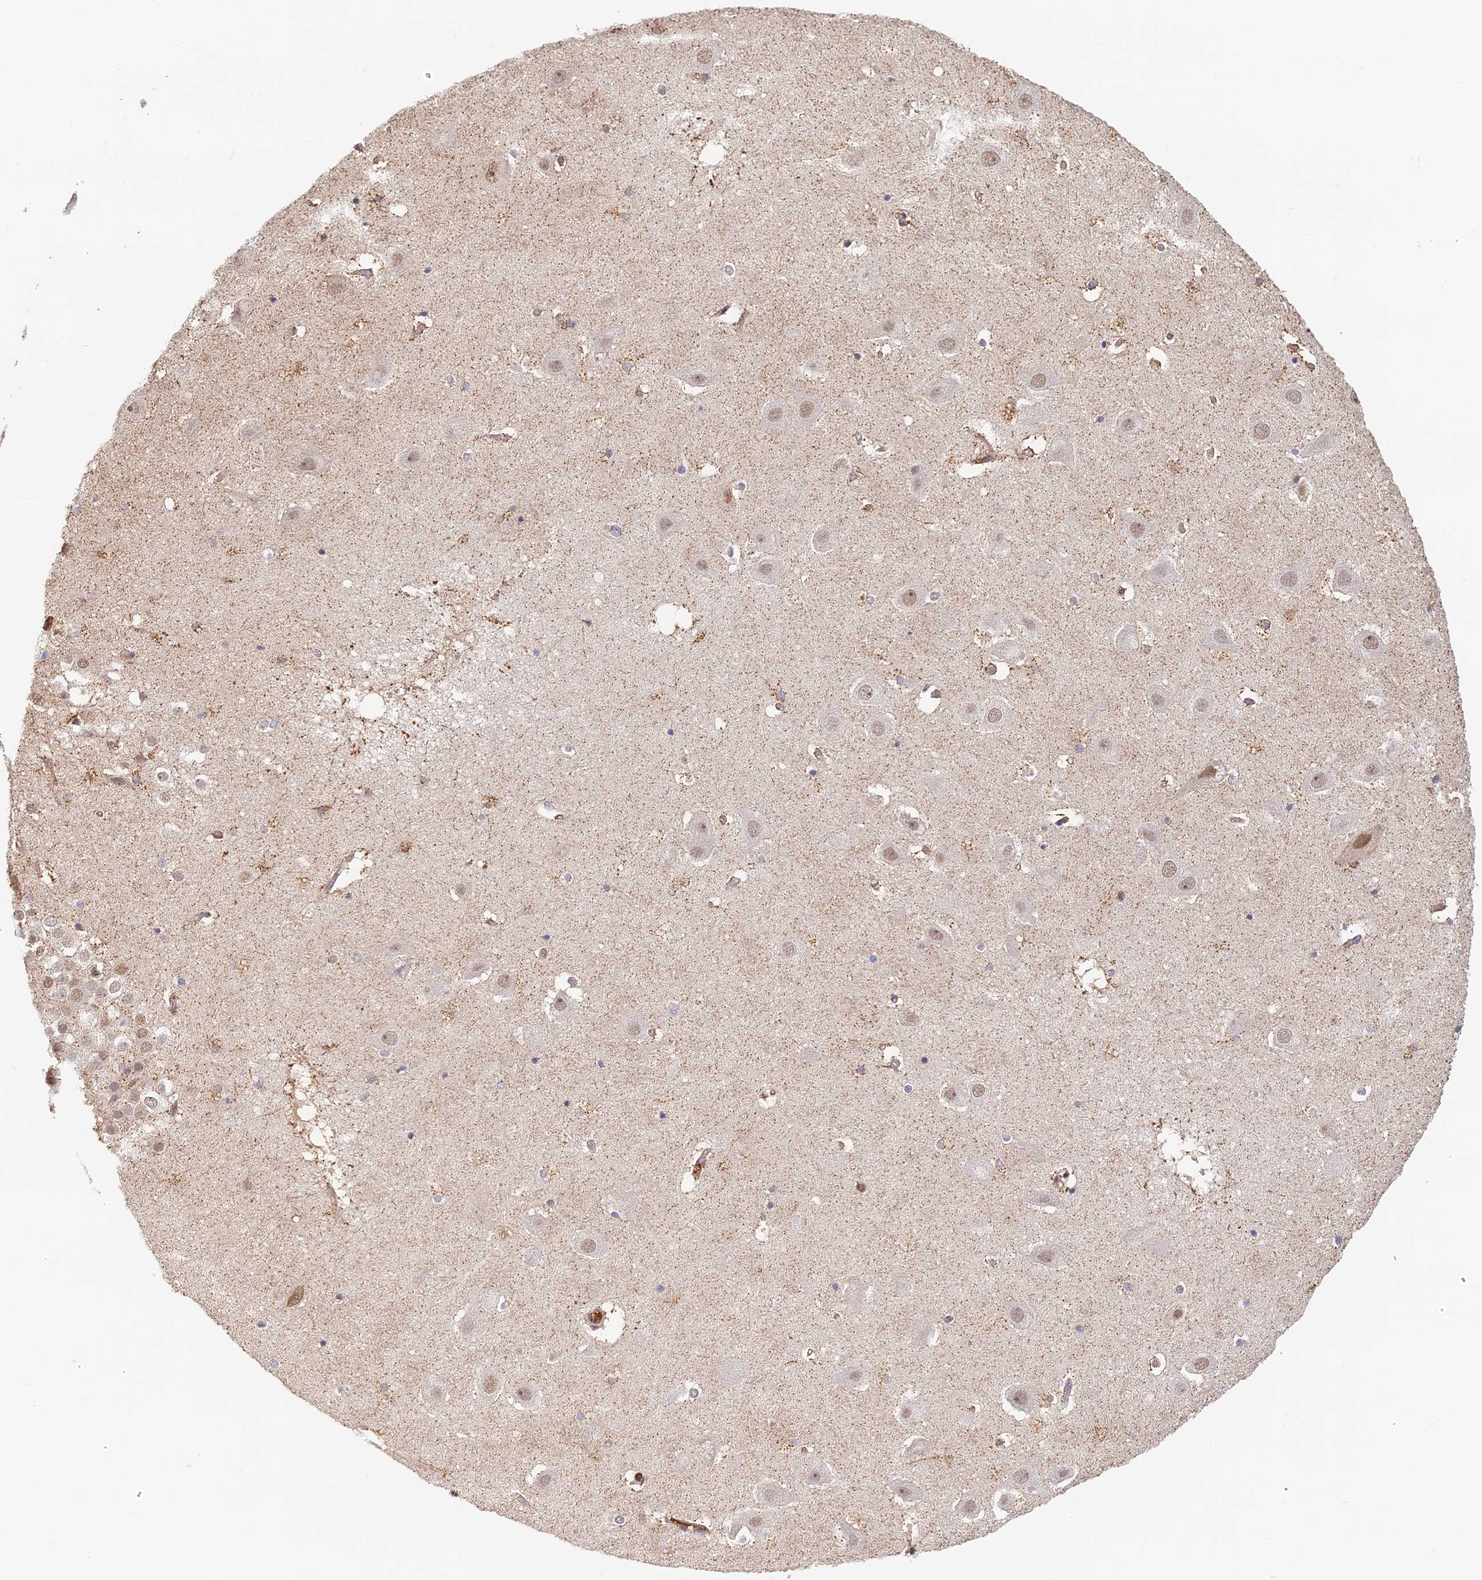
{"staining": {"intensity": "negative", "quantity": "none", "location": "none"}, "tissue": "hippocampus", "cell_type": "Glial cells", "image_type": "normal", "snomed": [{"axis": "morphology", "description": "Normal tissue, NOS"}, {"axis": "topography", "description": "Hippocampus"}], "caption": "This photomicrograph is of normal hippocampus stained with IHC to label a protein in brown with the nuclei are counter-stained blue. There is no positivity in glial cells. The staining is performed using DAB (3,3'-diaminobenzidine) brown chromogen with nuclei counter-stained in using hematoxylin.", "gene": "ENSG00000268870", "patient": {"sex": "female", "age": 52}}